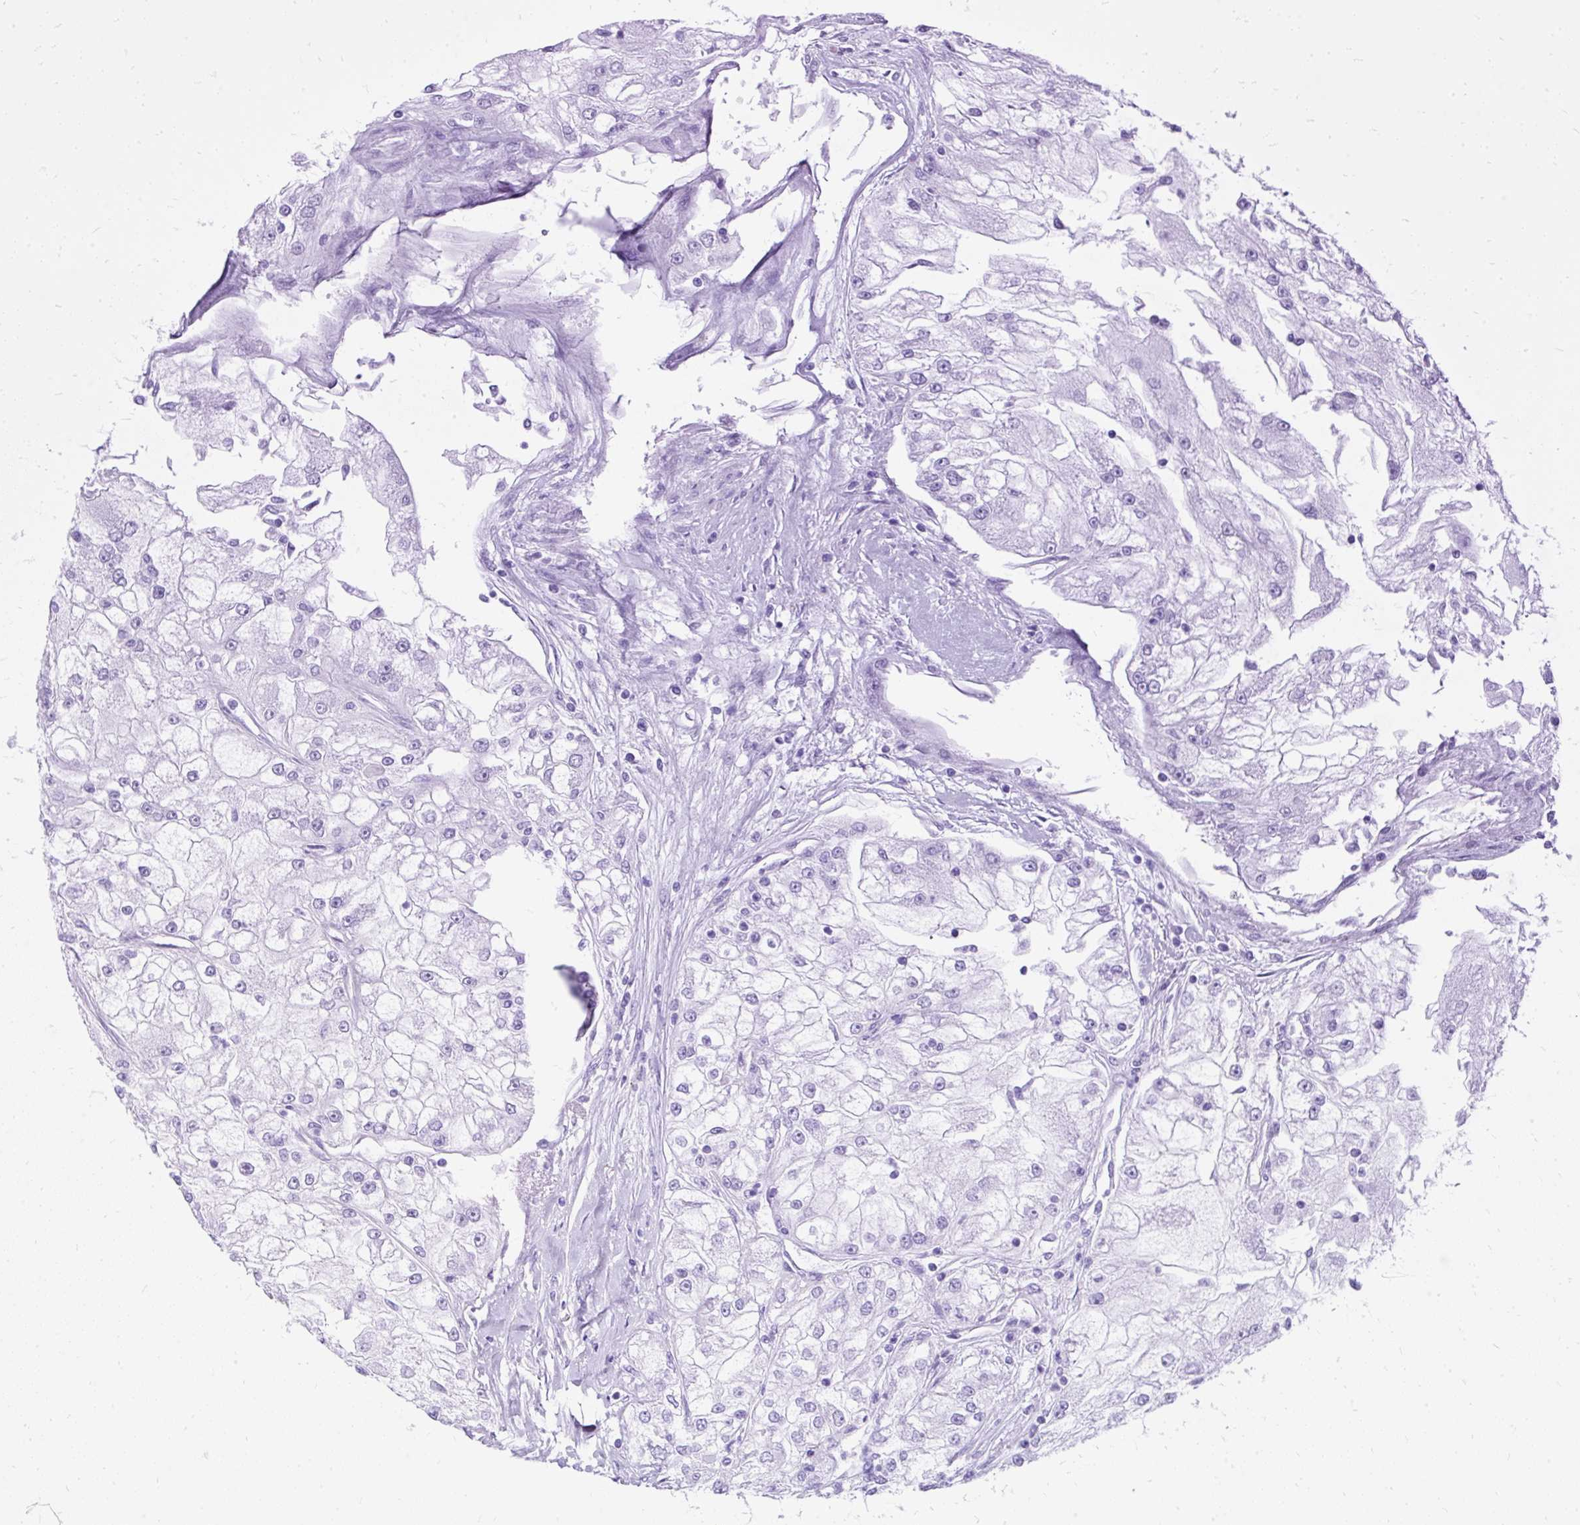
{"staining": {"intensity": "negative", "quantity": "none", "location": "none"}, "tissue": "renal cancer", "cell_type": "Tumor cells", "image_type": "cancer", "snomed": [{"axis": "morphology", "description": "Adenocarcinoma, NOS"}, {"axis": "topography", "description": "Kidney"}], "caption": "Histopathology image shows no protein positivity in tumor cells of renal adenocarcinoma tissue. (DAB immunohistochemistry with hematoxylin counter stain).", "gene": "PVALB", "patient": {"sex": "female", "age": 72}}